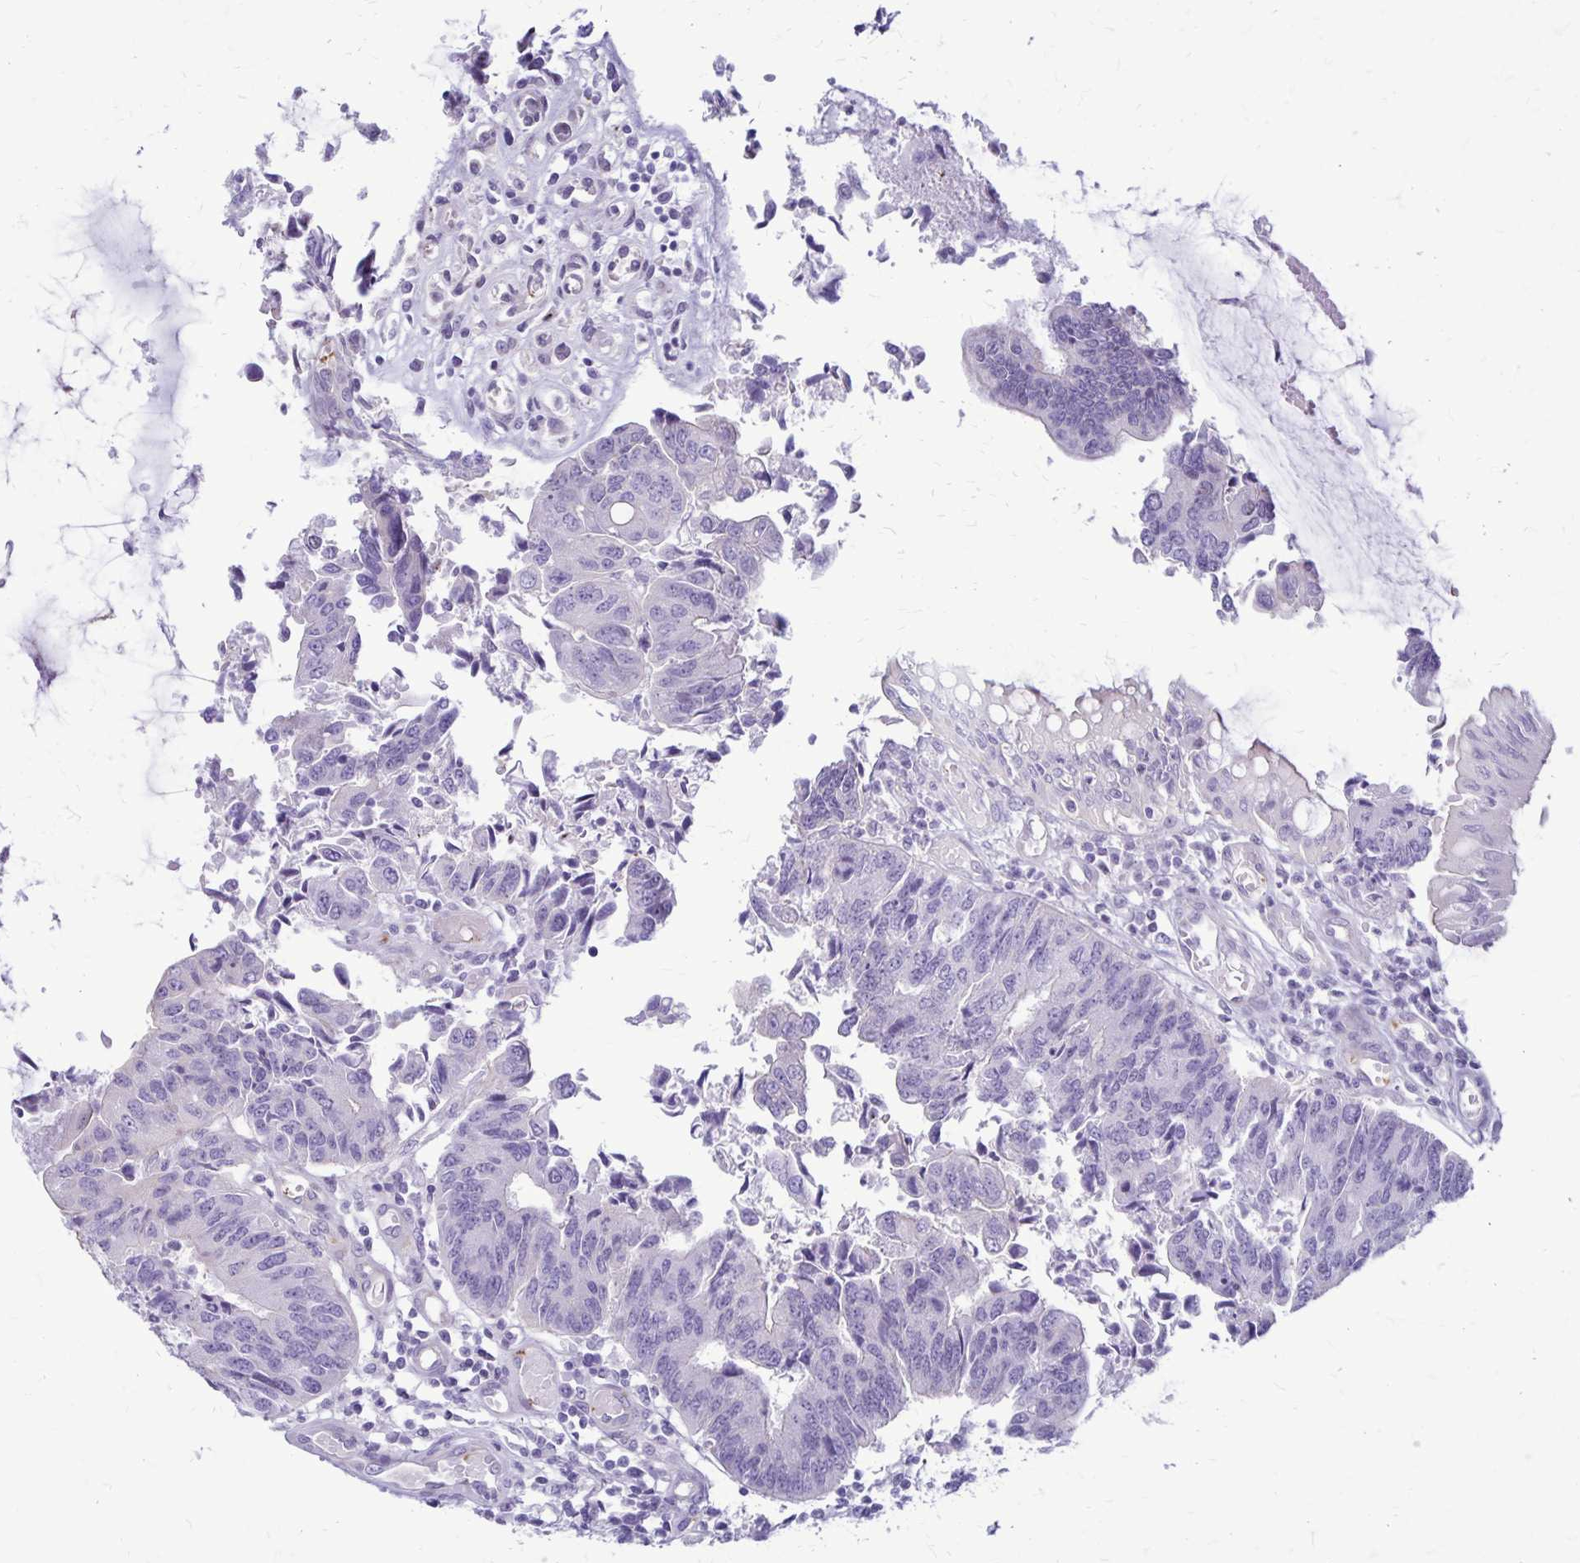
{"staining": {"intensity": "negative", "quantity": "none", "location": "none"}, "tissue": "colorectal cancer", "cell_type": "Tumor cells", "image_type": "cancer", "snomed": [{"axis": "morphology", "description": "Adenocarcinoma, NOS"}, {"axis": "topography", "description": "Colon"}], "caption": "DAB (3,3'-diaminobenzidine) immunohistochemical staining of colorectal adenocarcinoma exhibits no significant staining in tumor cells. The staining is performed using DAB (3,3'-diaminobenzidine) brown chromogen with nuclei counter-stained in using hematoxylin.", "gene": "GP9", "patient": {"sex": "female", "age": 67}}